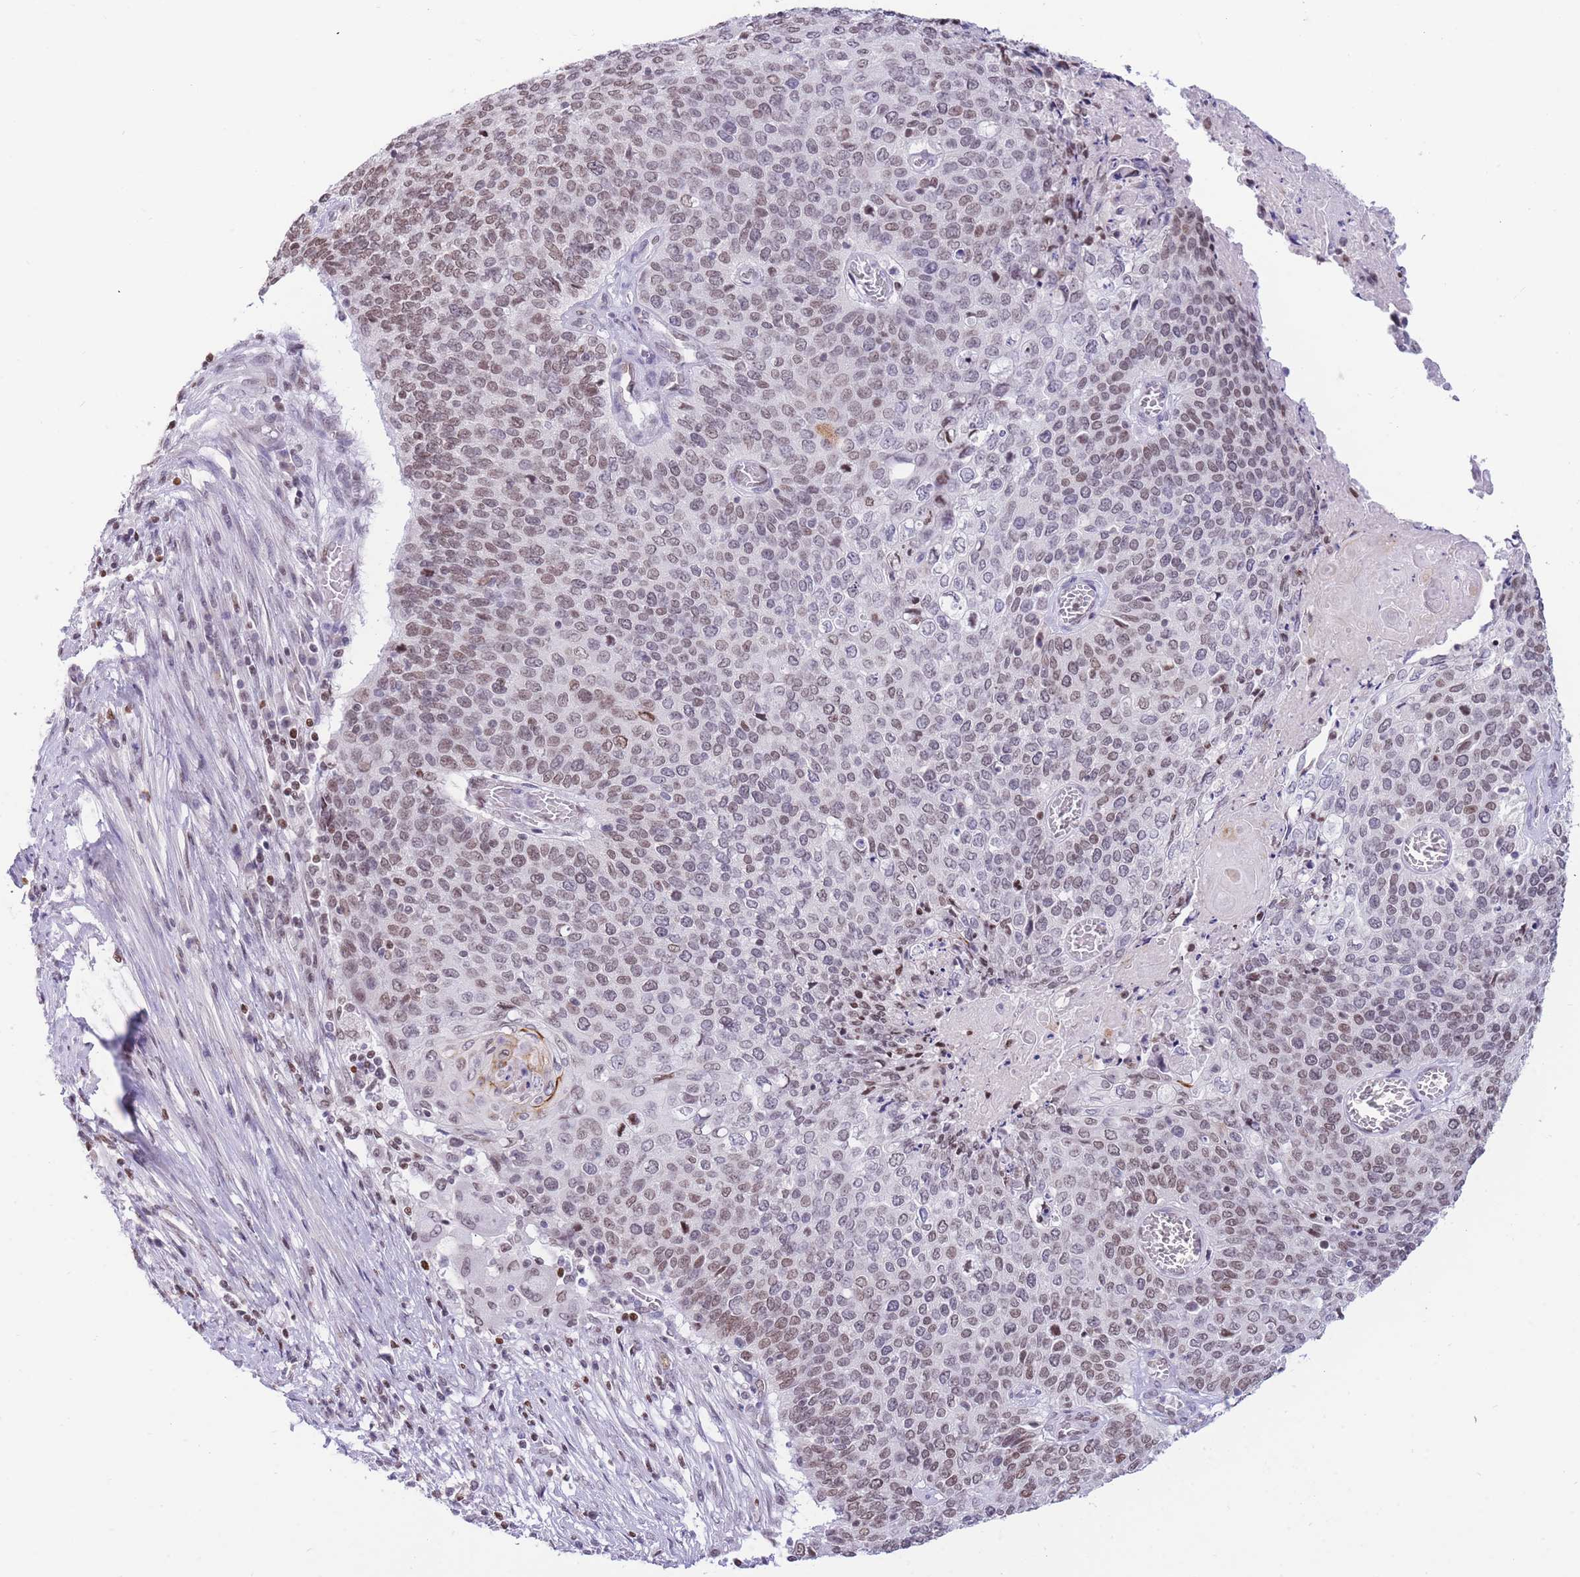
{"staining": {"intensity": "weak", "quantity": "25%-75%", "location": "nuclear"}, "tissue": "cervical cancer", "cell_type": "Tumor cells", "image_type": "cancer", "snomed": [{"axis": "morphology", "description": "Squamous cell carcinoma, NOS"}, {"axis": "topography", "description": "Cervix"}], "caption": "Immunohistochemical staining of human cervical cancer (squamous cell carcinoma) reveals weak nuclear protein staining in approximately 25%-75% of tumor cells. Using DAB (3,3'-diaminobenzidine) (brown) and hematoxylin (blue) stains, captured at high magnification using brightfield microscopy.", "gene": "HMGN1", "patient": {"sex": "female", "age": 39}}